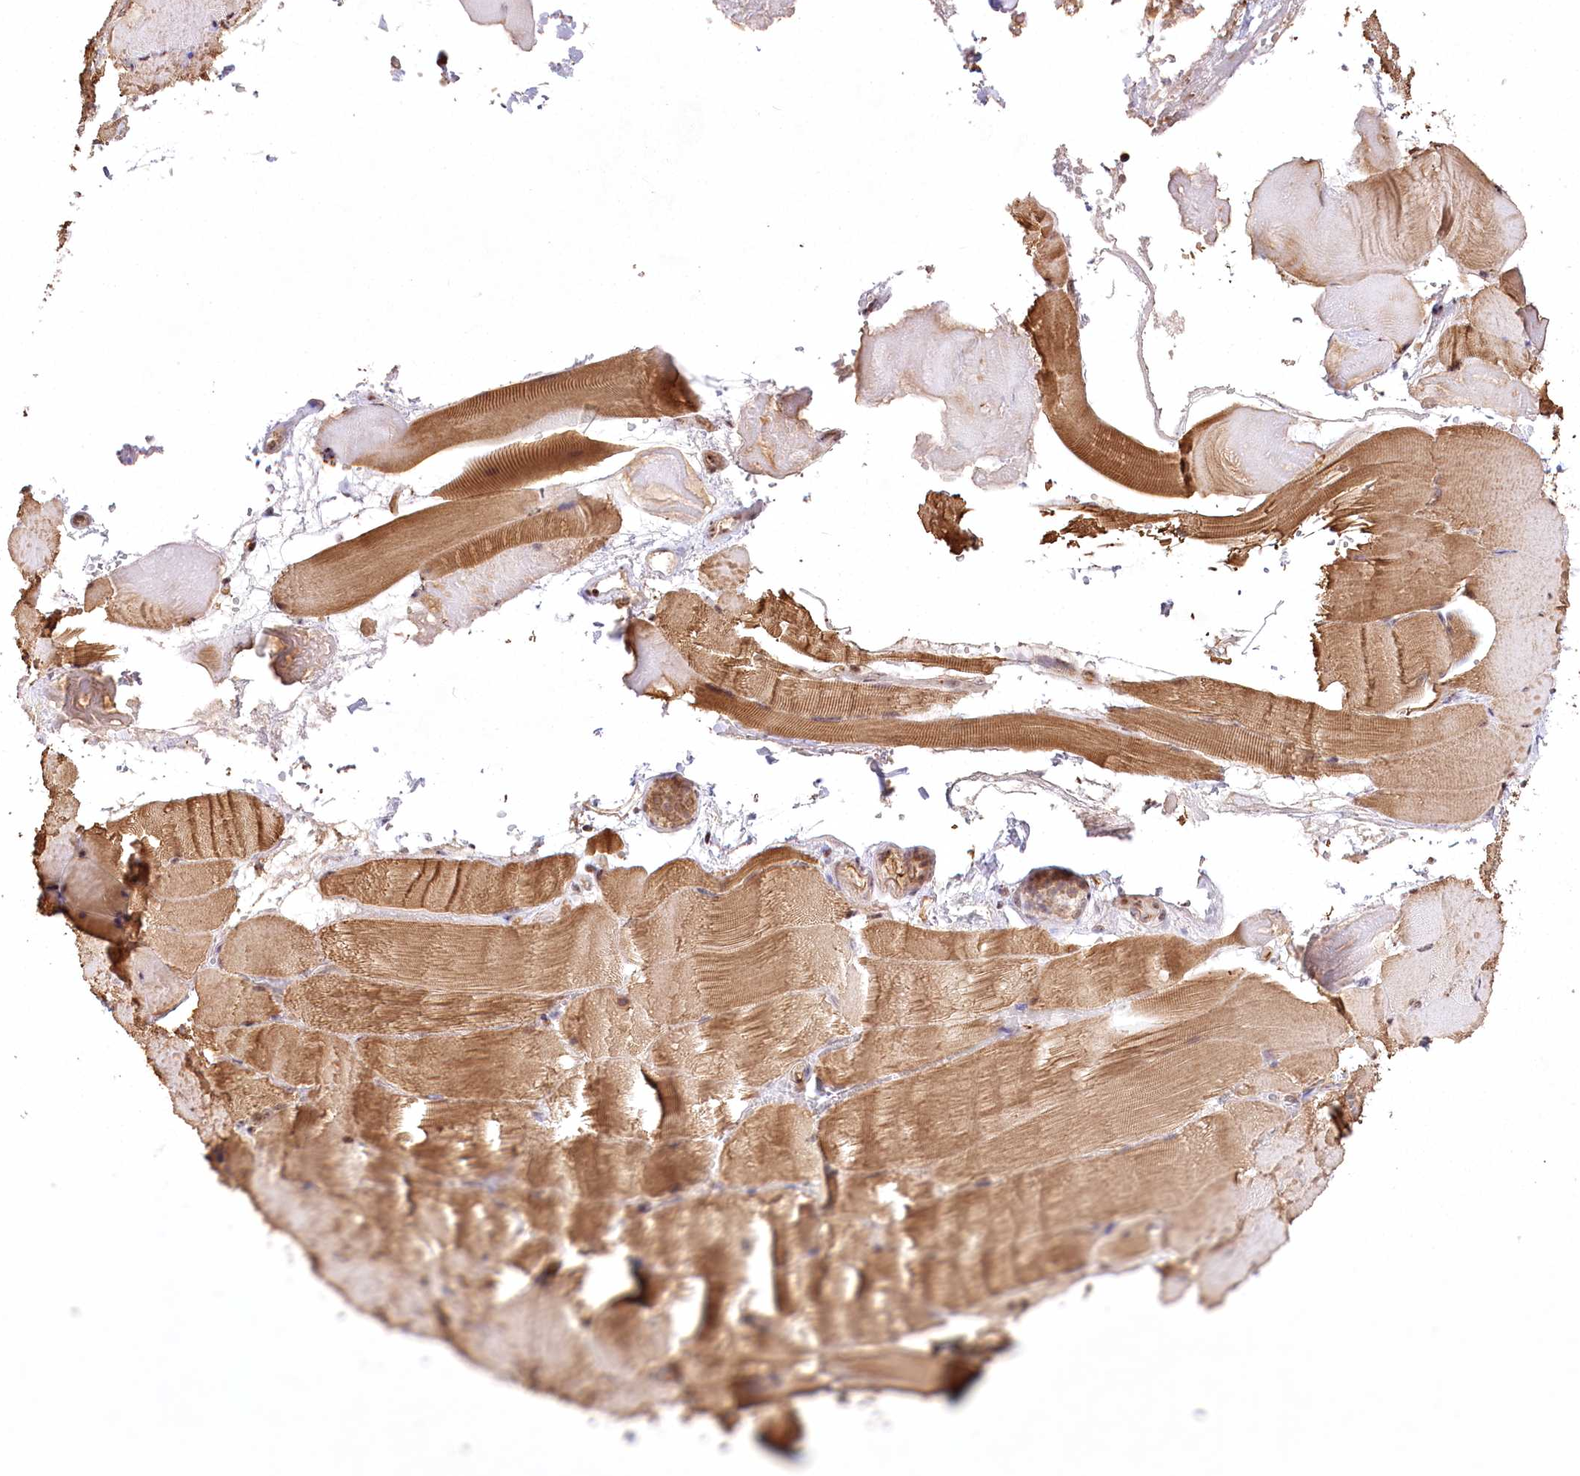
{"staining": {"intensity": "moderate", "quantity": ">75%", "location": "cytoplasmic/membranous"}, "tissue": "skeletal muscle", "cell_type": "Myocytes", "image_type": "normal", "snomed": [{"axis": "morphology", "description": "Normal tissue, NOS"}, {"axis": "topography", "description": "Skeletal muscle"}, {"axis": "topography", "description": "Parathyroid gland"}], "caption": "An immunohistochemistry (IHC) photomicrograph of normal tissue is shown. Protein staining in brown highlights moderate cytoplasmic/membranous positivity in skeletal muscle within myocytes.", "gene": "PYROXD1", "patient": {"sex": "female", "age": 37}}